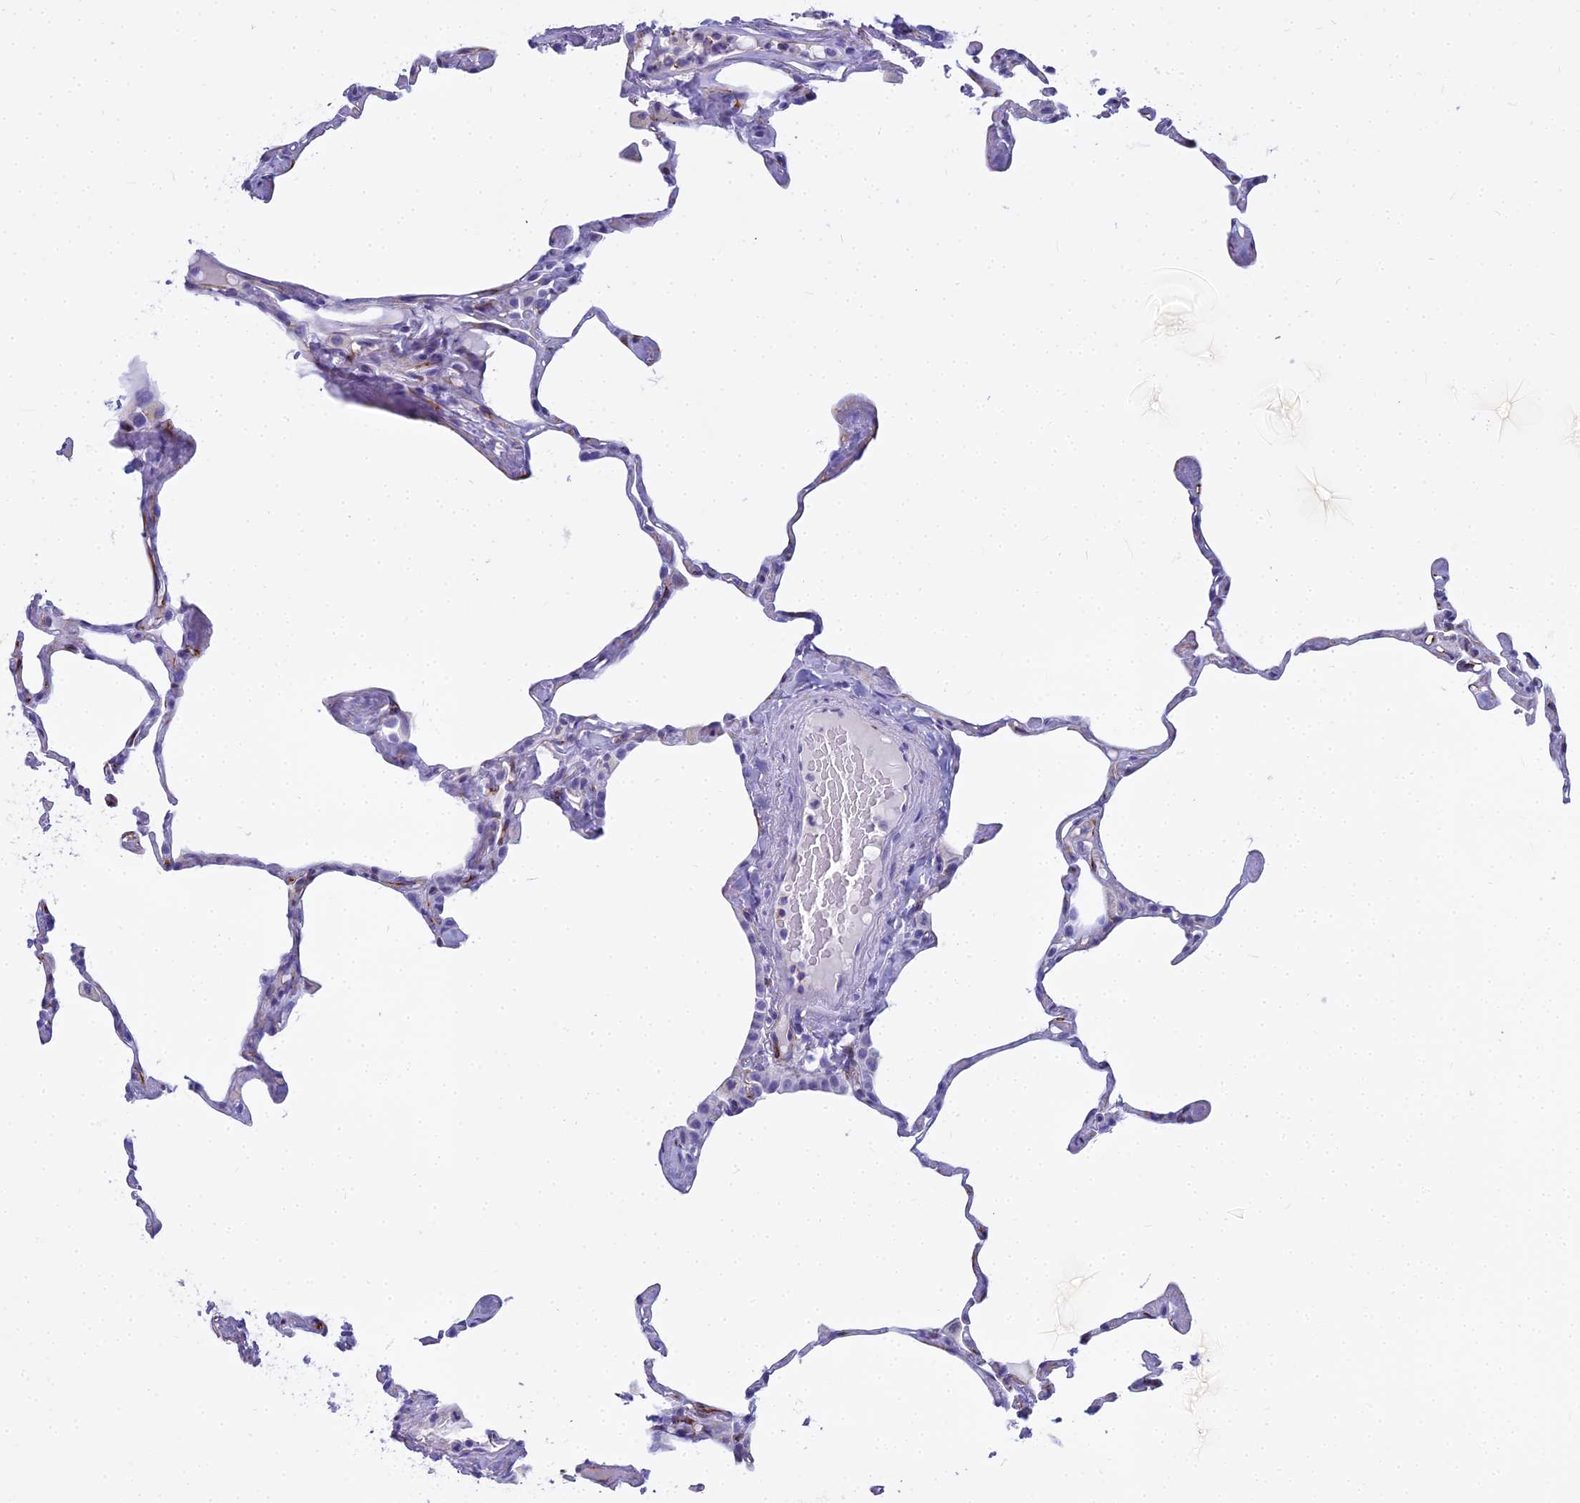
{"staining": {"intensity": "negative", "quantity": "none", "location": "none"}, "tissue": "lung", "cell_type": "Alveolar cells", "image_type": "normal", "snomed": [{"axis": "morphology", "description": "Normal tissue, NOS"}, {"axis": "topography", "description": "Lung"}], "caption": "Immunohistochemistry photomicrograph of unremarkable lung: human lung stained with DAB displays no significant protein expression in alveolar cells.", "gene": "ENSG00000265118", "patient": {"sex": "male", "age": 65}}